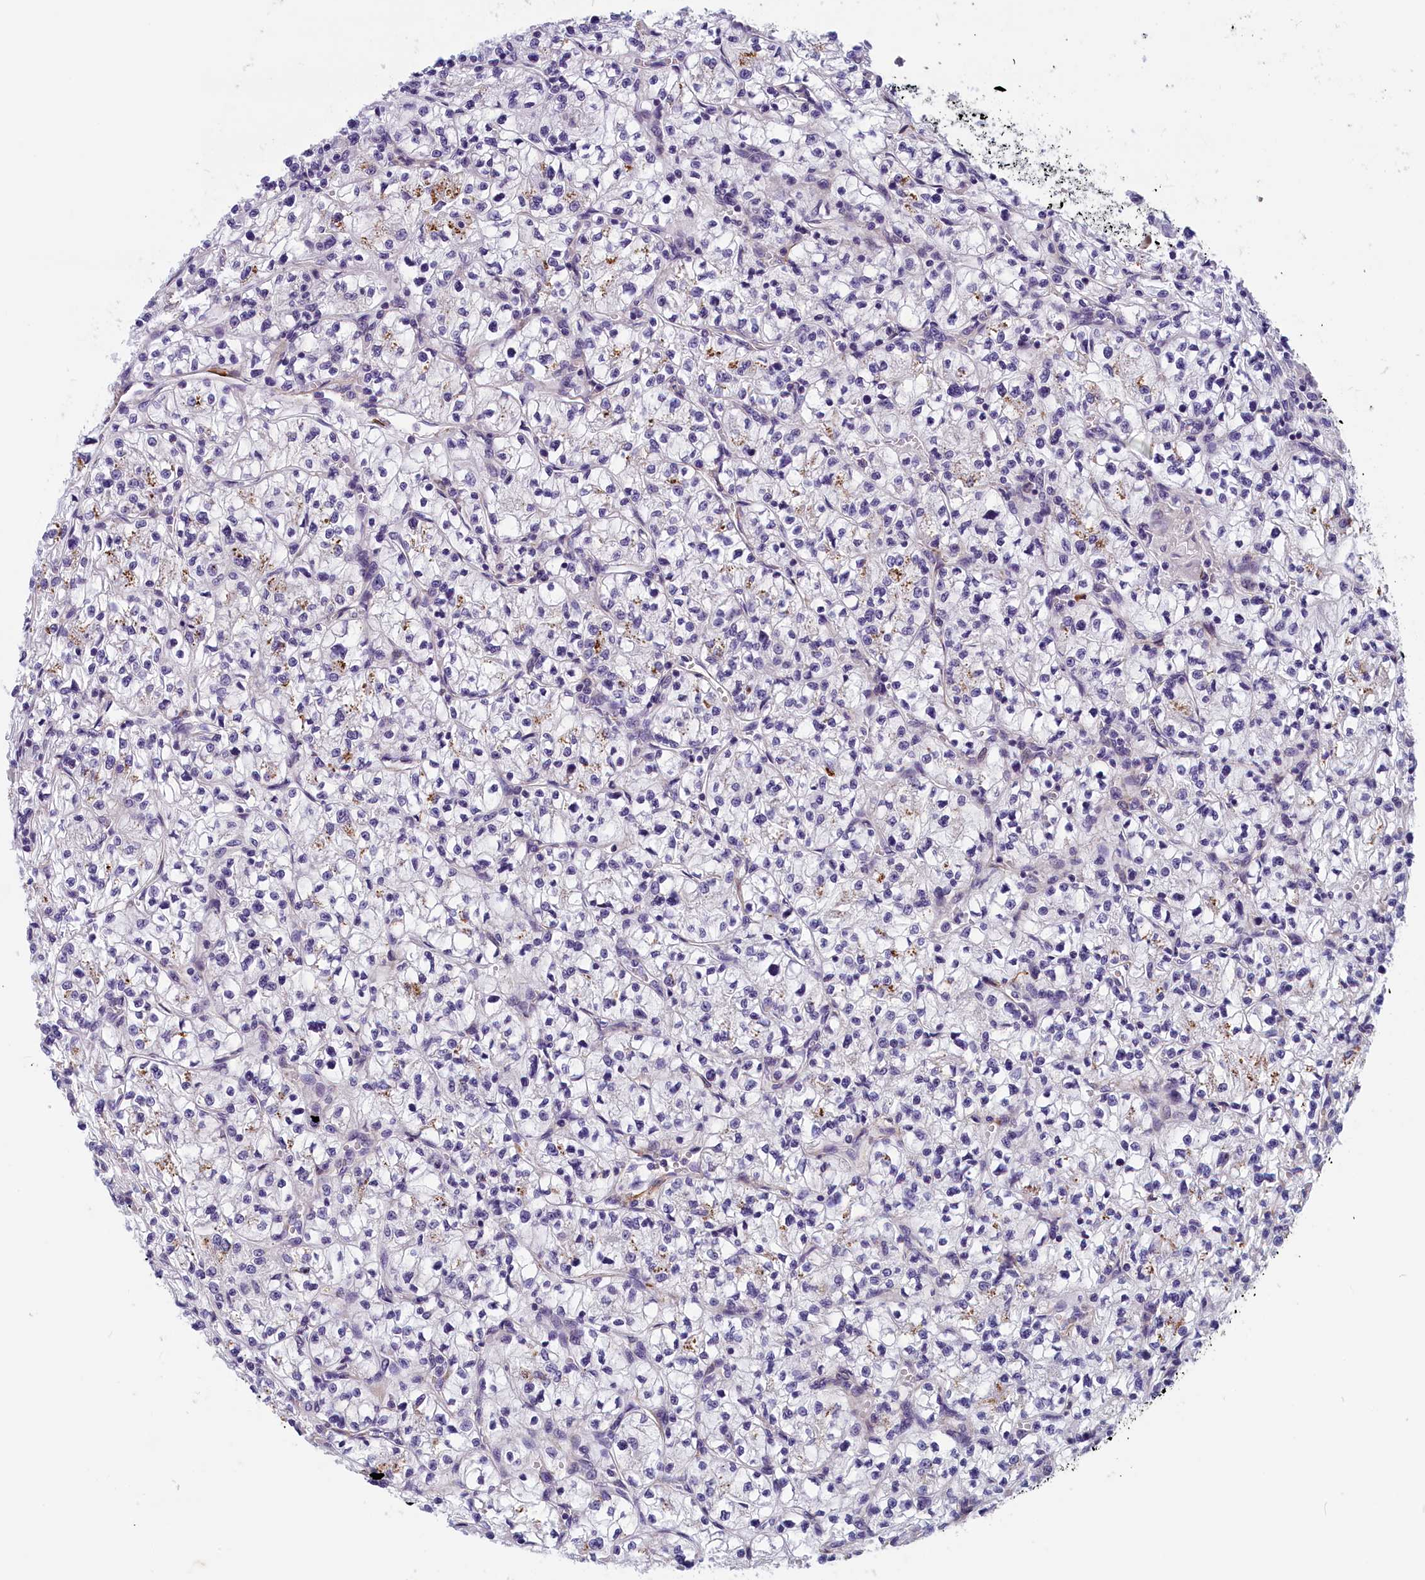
{"staining": {"intensity": "negative", "quantity": "none", "location": "none"}, "tissue": "renal cancer", "cell_type": "Tumor cells", "image_type": "cancer", "snomed": [{"axis": "morphology", "description": "Adenocarcinoma, NOS"}, {"axis": "topography", "description": "Kidney"}], "caption": "The immunohistochemistry (IHC) micrograph has no significant staining in tumor cells of renal cancer (adenocarcinoma) tissue.", "gene": "BCL2L13", "patient": {"sex": "female", "age": 64}}